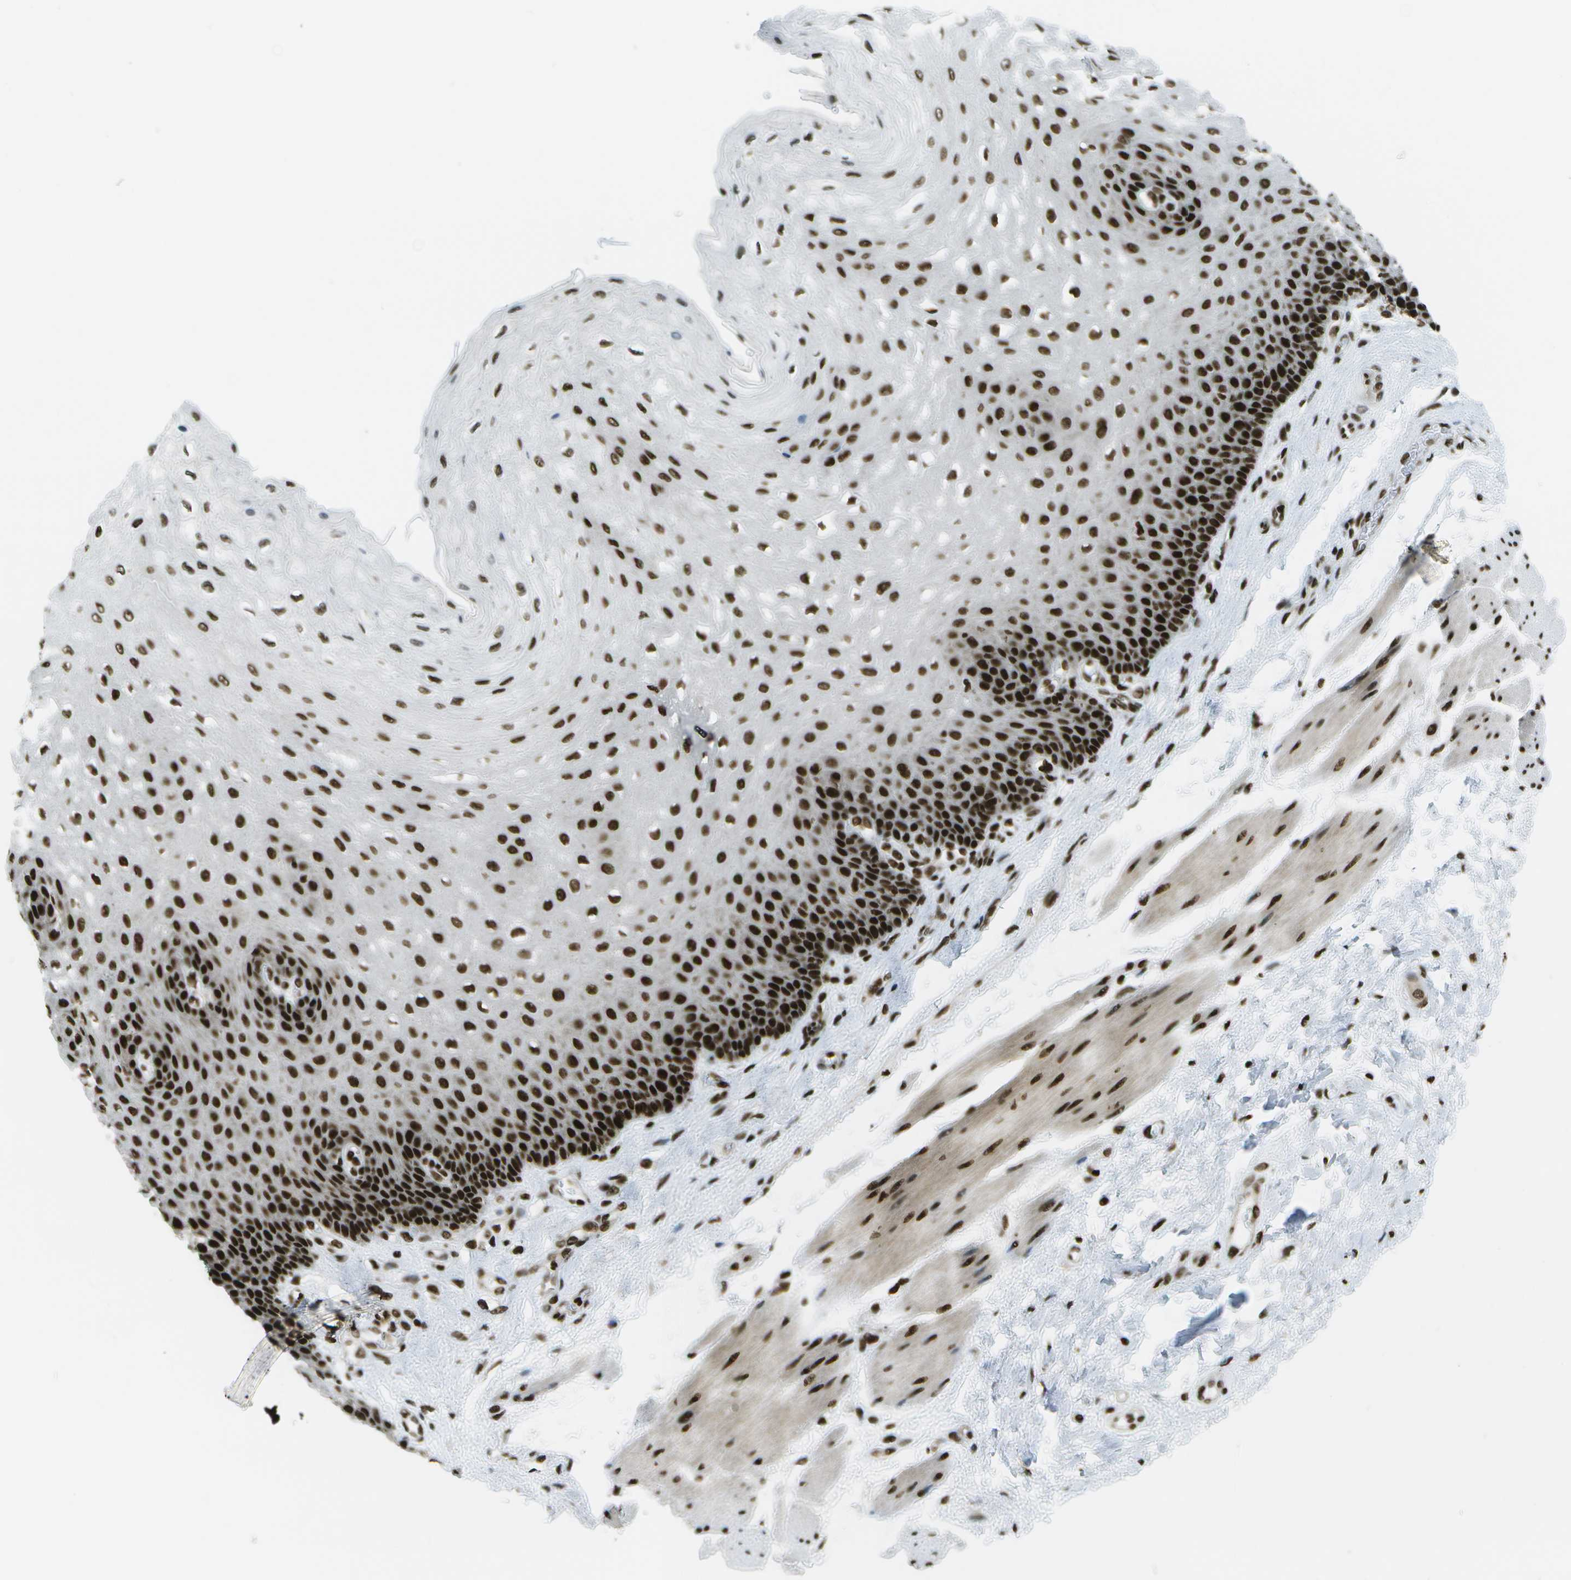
{"staining": {"intensity": "strong", "quantity": ">75%", "location": "nuclear"}, "tissue": "esophagus", "cell_type": "Squamous epithelial cells", "image_type": "normal", "snomed": [{"axis": "morphology", "description": "Normal tissue, NOS"}, {"axis": "topography", "description": "Esophagus"}], "caption": "Benign esophagus exhibits strong nuclear staining in approximately >75% of squamous epithelial cells (Brightfield microscopy of DAB IHC at high magnification)..", "gene": "GLYR1", "patient": {"sex": "female", "age": 72}}